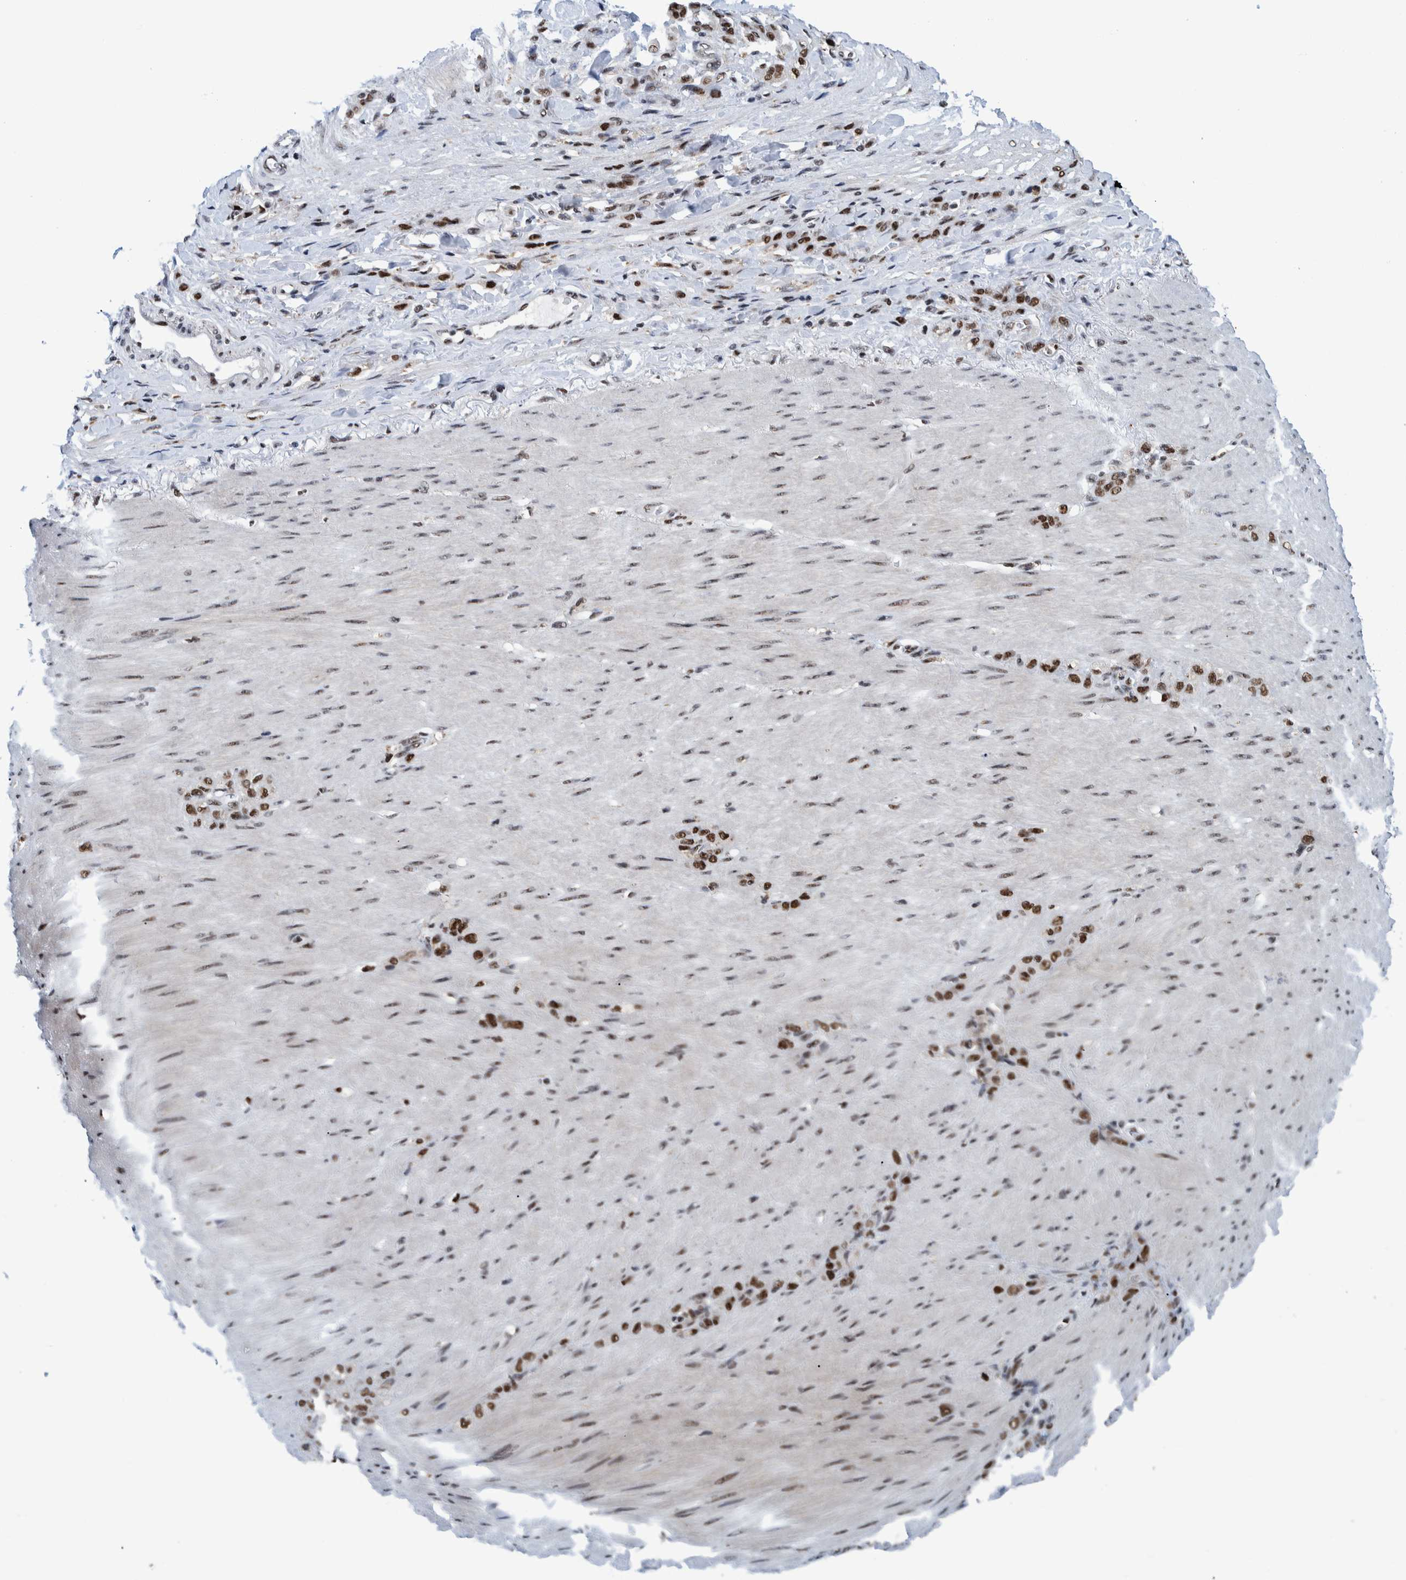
{"staining": {"intensity": "strong", "quantity": ">75%", "location": "nuclear"}, "tissue": "stomach cancer", "cell_type": "Tumor cells", "image_type": "cancer", "snomed": [{"axis": "morphology", "description": "Normal tissue, NOS"}, {"axis": "morphology", "description": "Adenocarcinoma, NOS"}, {"axis": "topography", "description": "Stomach"}], "caption": "Strong nuclear staining is identified in approximately >75% of tumor cells in stomach cancer. Nuclei are stained in blue.", "gene": "EFTUD2", "patient": {"sex": "male", "age": 82}}